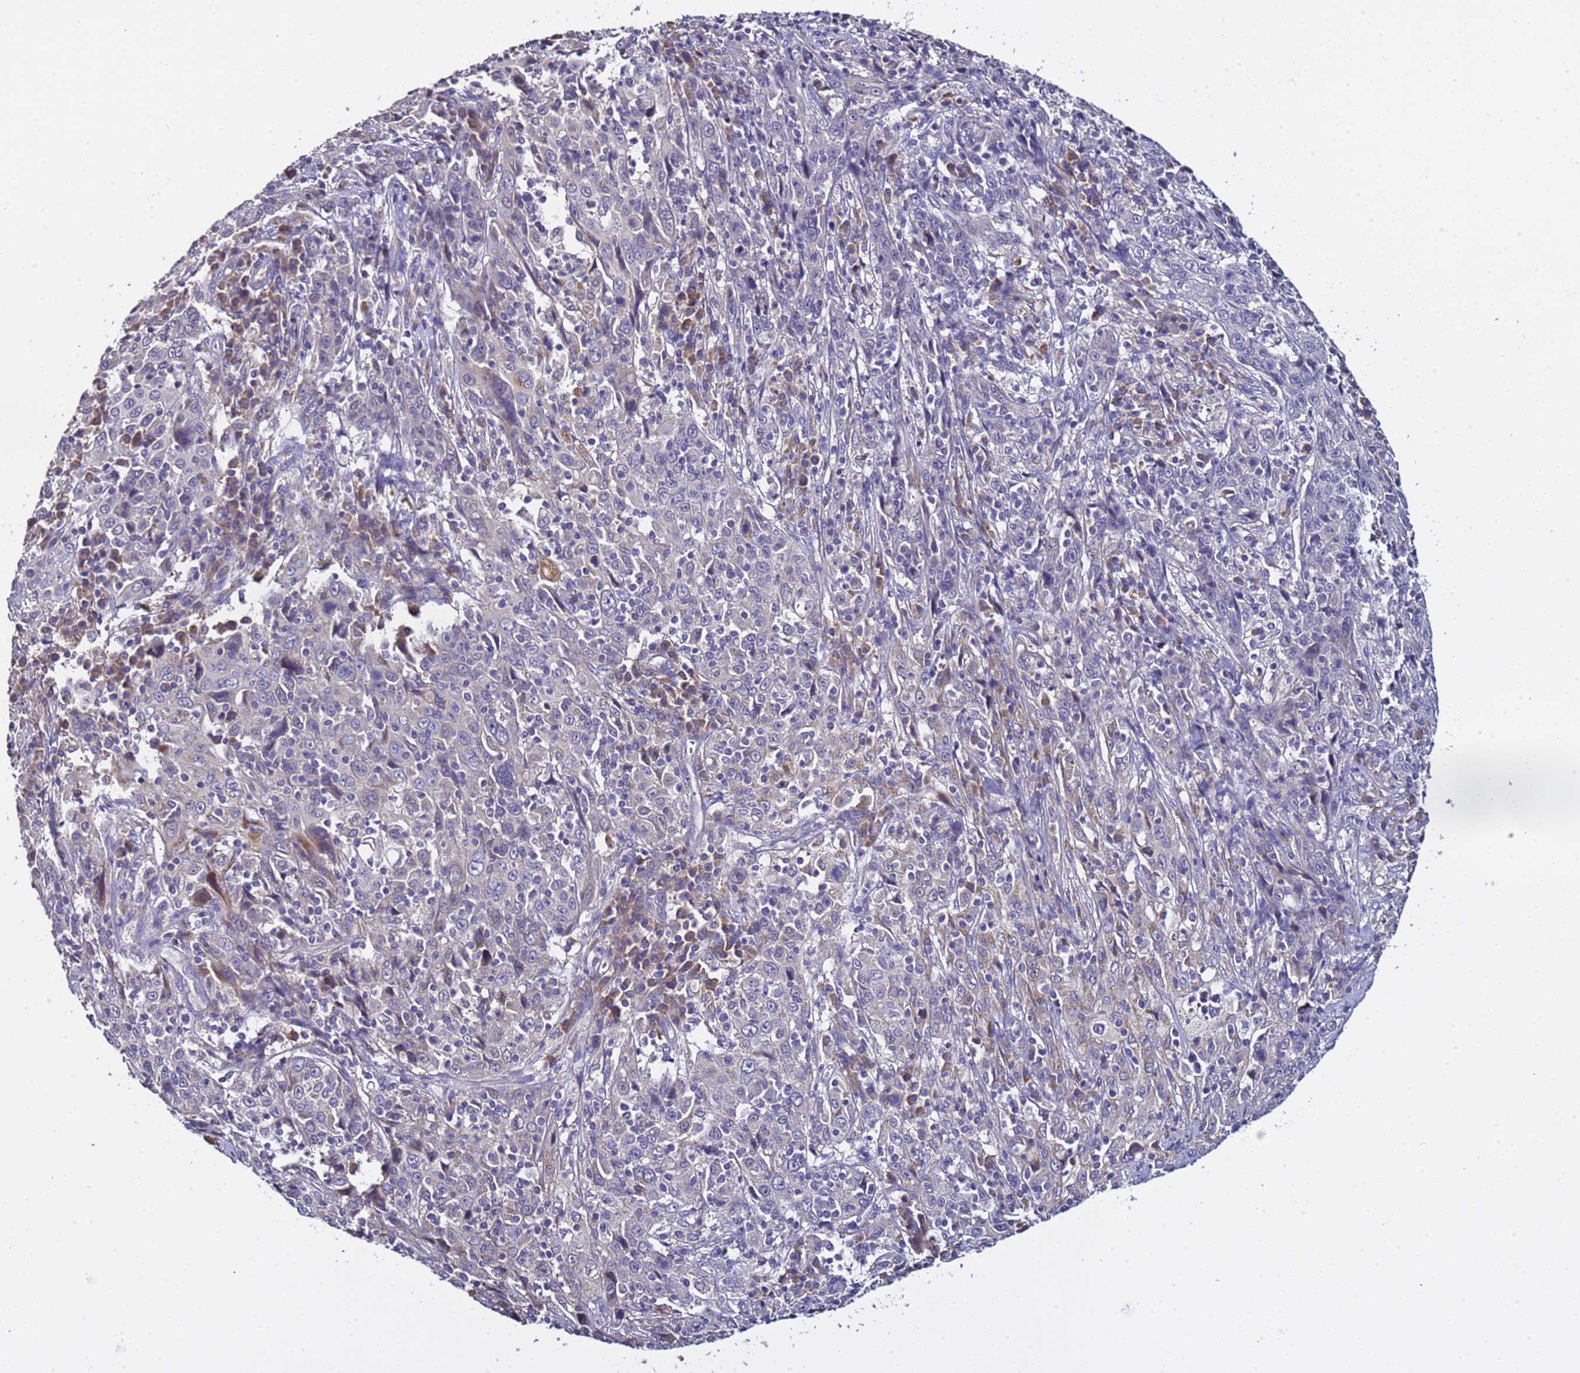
{"staining": {"intensity": "negative", "quantity": "none", "location": "none"}, "tissue": "cervical cancer", "cell_type": "Tumor cells", "image_type": "cancer", "snomed": [{"axis": "morphology", "description": "Squamous cell carcinoma, NOS"}, {"axis": "topography", "description": "Cervix"}], "caption": "High magnification brightfield microscopy of cervical squamous cell carcinoma stained with DAB (brown) and counterstained with hematoxylin (blue): tumor cells show no significant staining.", "gene": "ELMOD2", "patient": {"sex": "female", "age": 46}}